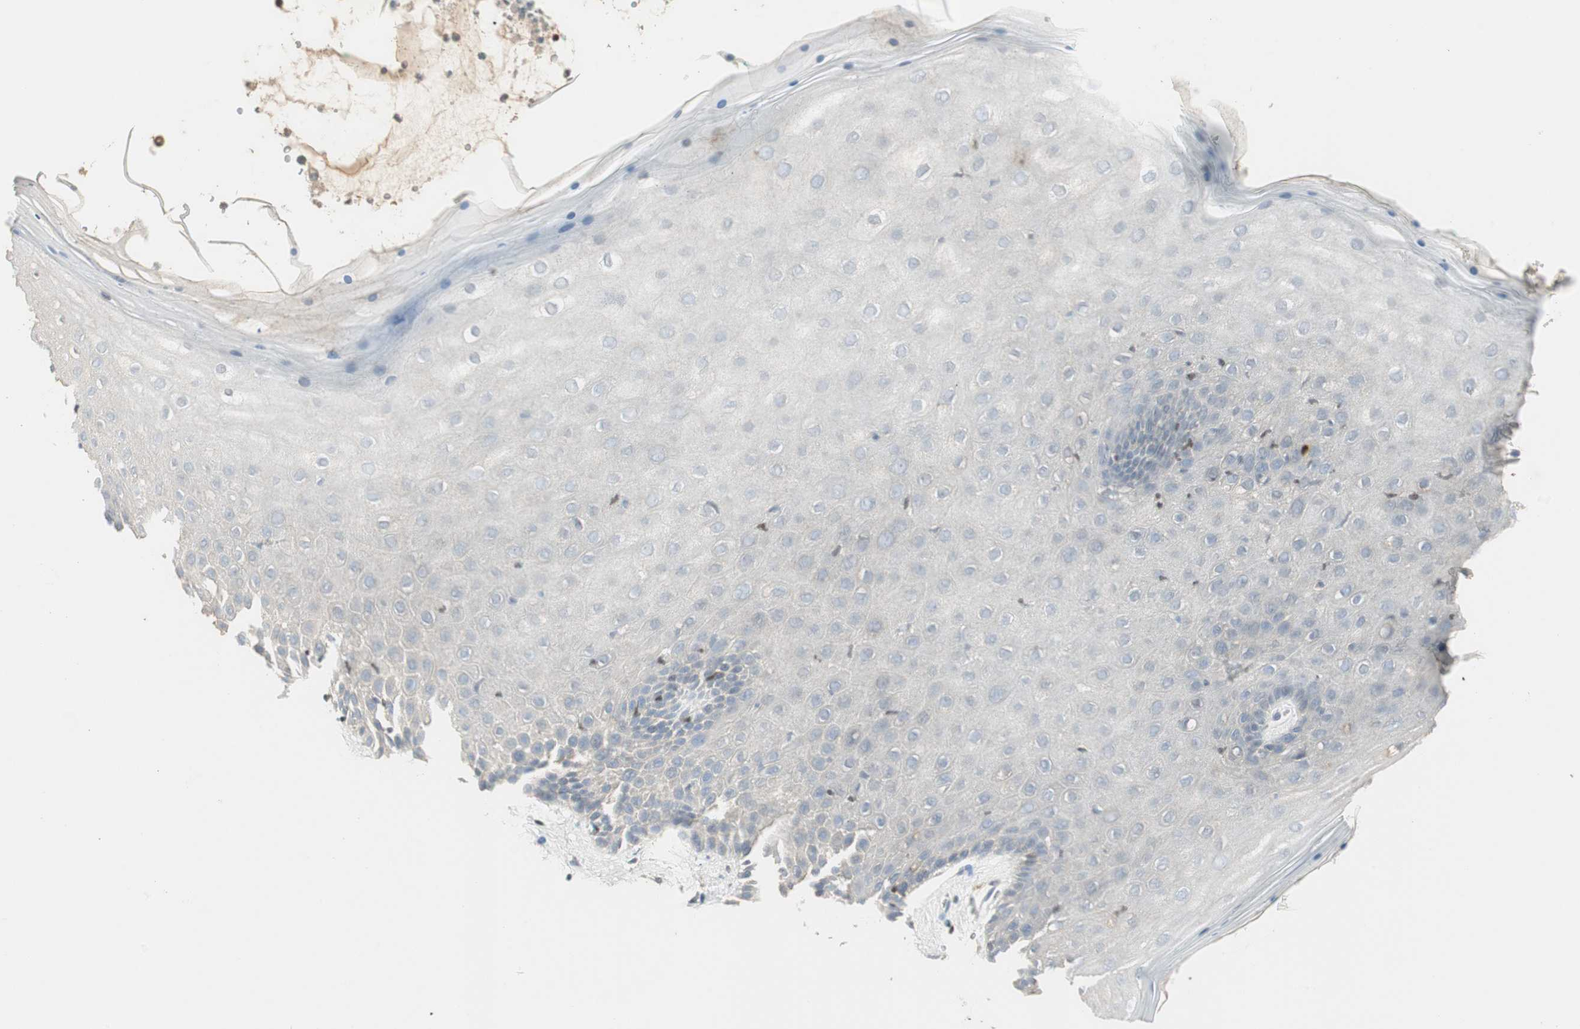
{"staining": {"intensity": "negative", "quantity": "none", "location": "none"}, "tissue": "vagina", "cell_type": "Squamous epithelial cells", "image_type": "normal", "snomed": [{"axis": "morphology", "description": "Normal tissue, NOS"}, {"axis": "topography", "description": "Vagina"}], "caption": "Immunohistochemistry (IHC) of unremarkable vagina exhibits no staining in squamous epithelial cells. (DAB immunohistochemistry, high magnification).", "gene": "RUNX2", "patient": {"sex": "female", "age": 44}}